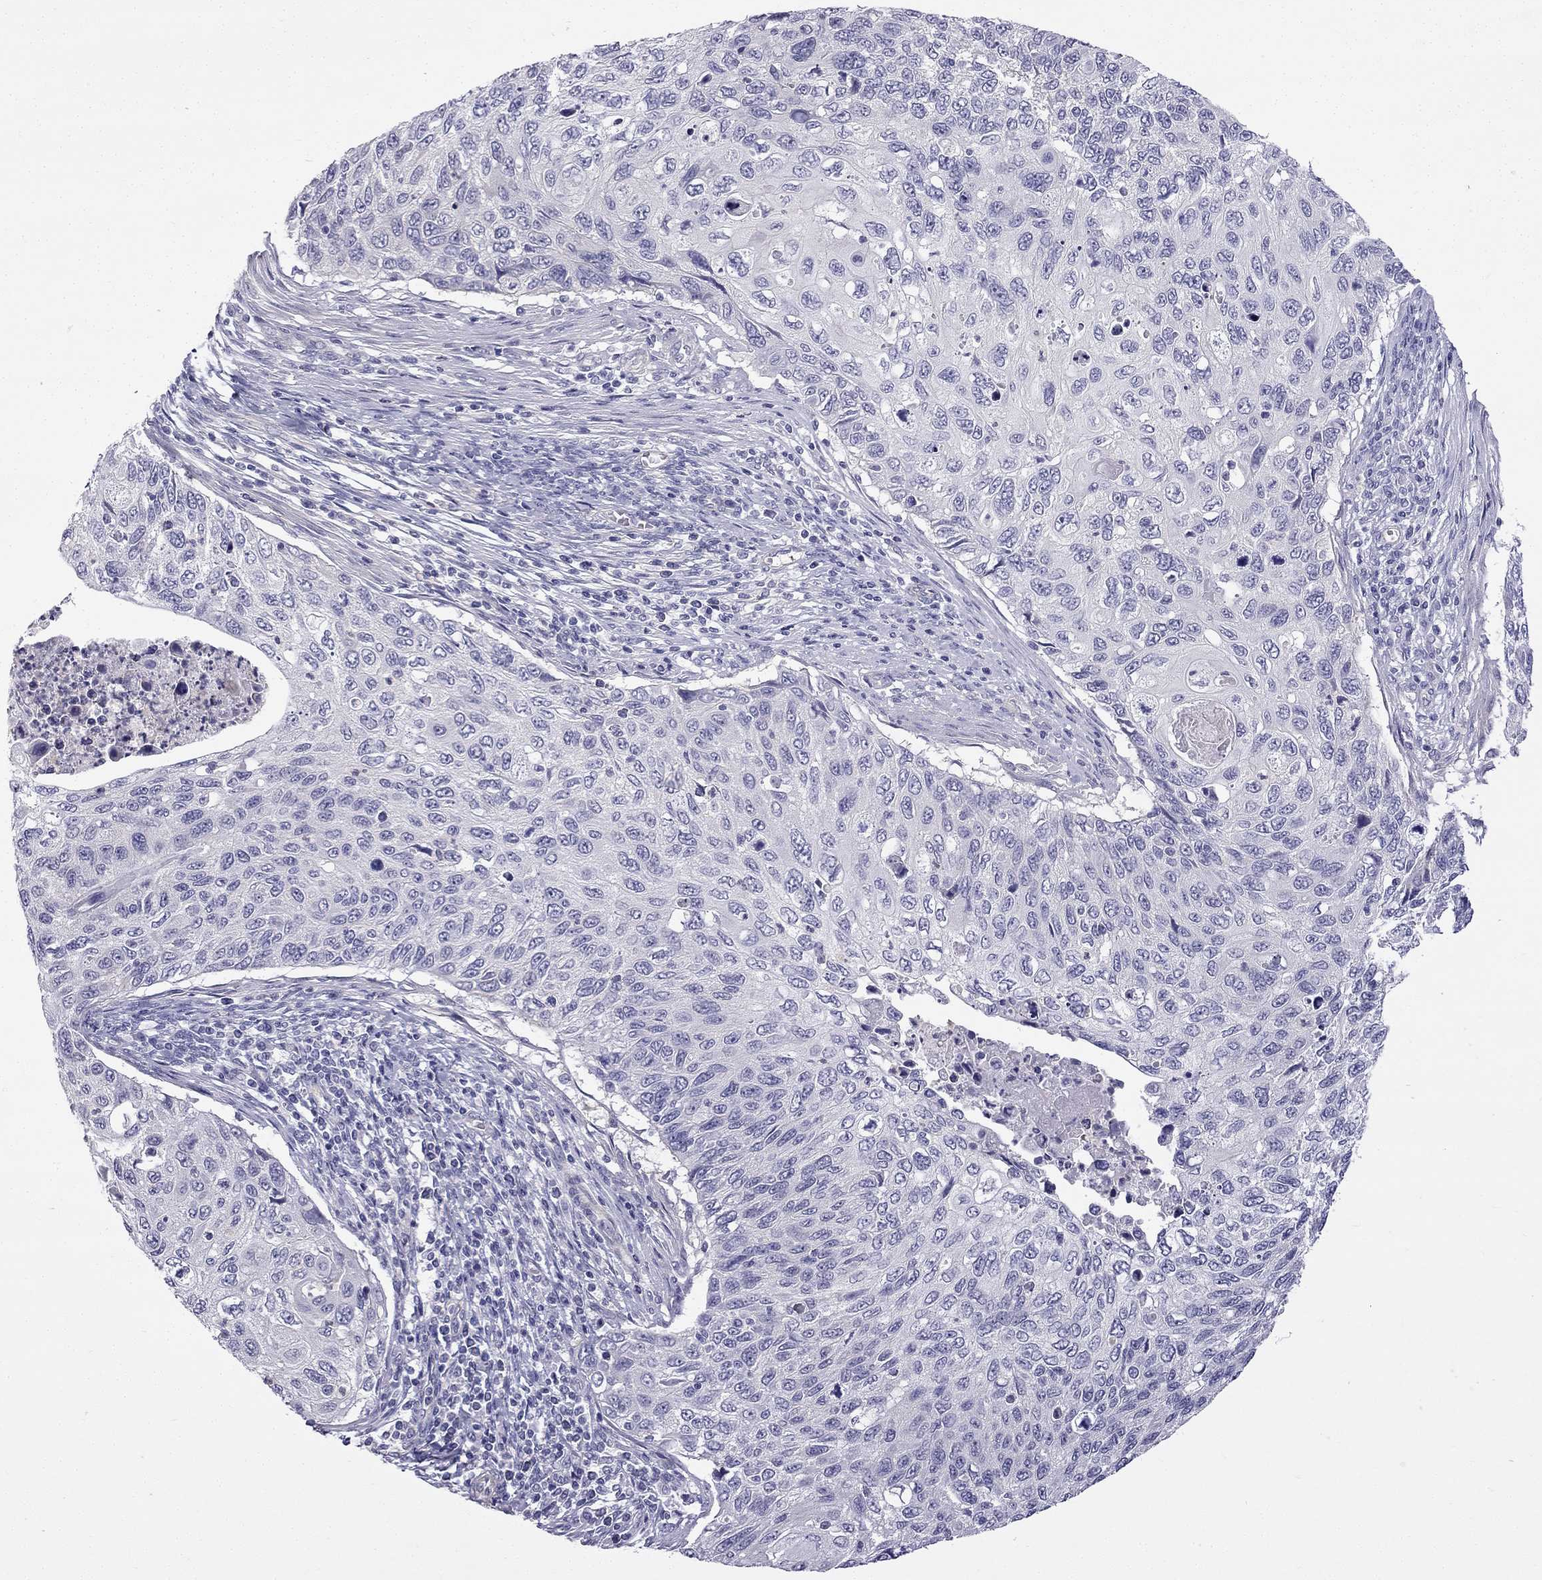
{"staining": {"intensity": "negative", "quantity": "none", "location": "none"}, "tissue": "cervical cancer", "cell_type": "Tumor cells", "image_type": "cancer", "snomed": [{"axis": "morphology", "description": "Squamous cell carcinoma, NOS"}, {"axis": "topography", "description": "Cervix"}], "caption": "Immunohistochemistry image of cervical cancer stained for a protein (brown), which exhibits no positivity in tumor cells. (Immunohistochemistry (ihc), brightfield microscopy, high magnification).", "gene": "GJA8", "patient": {"sex": "female", "age": 70}}